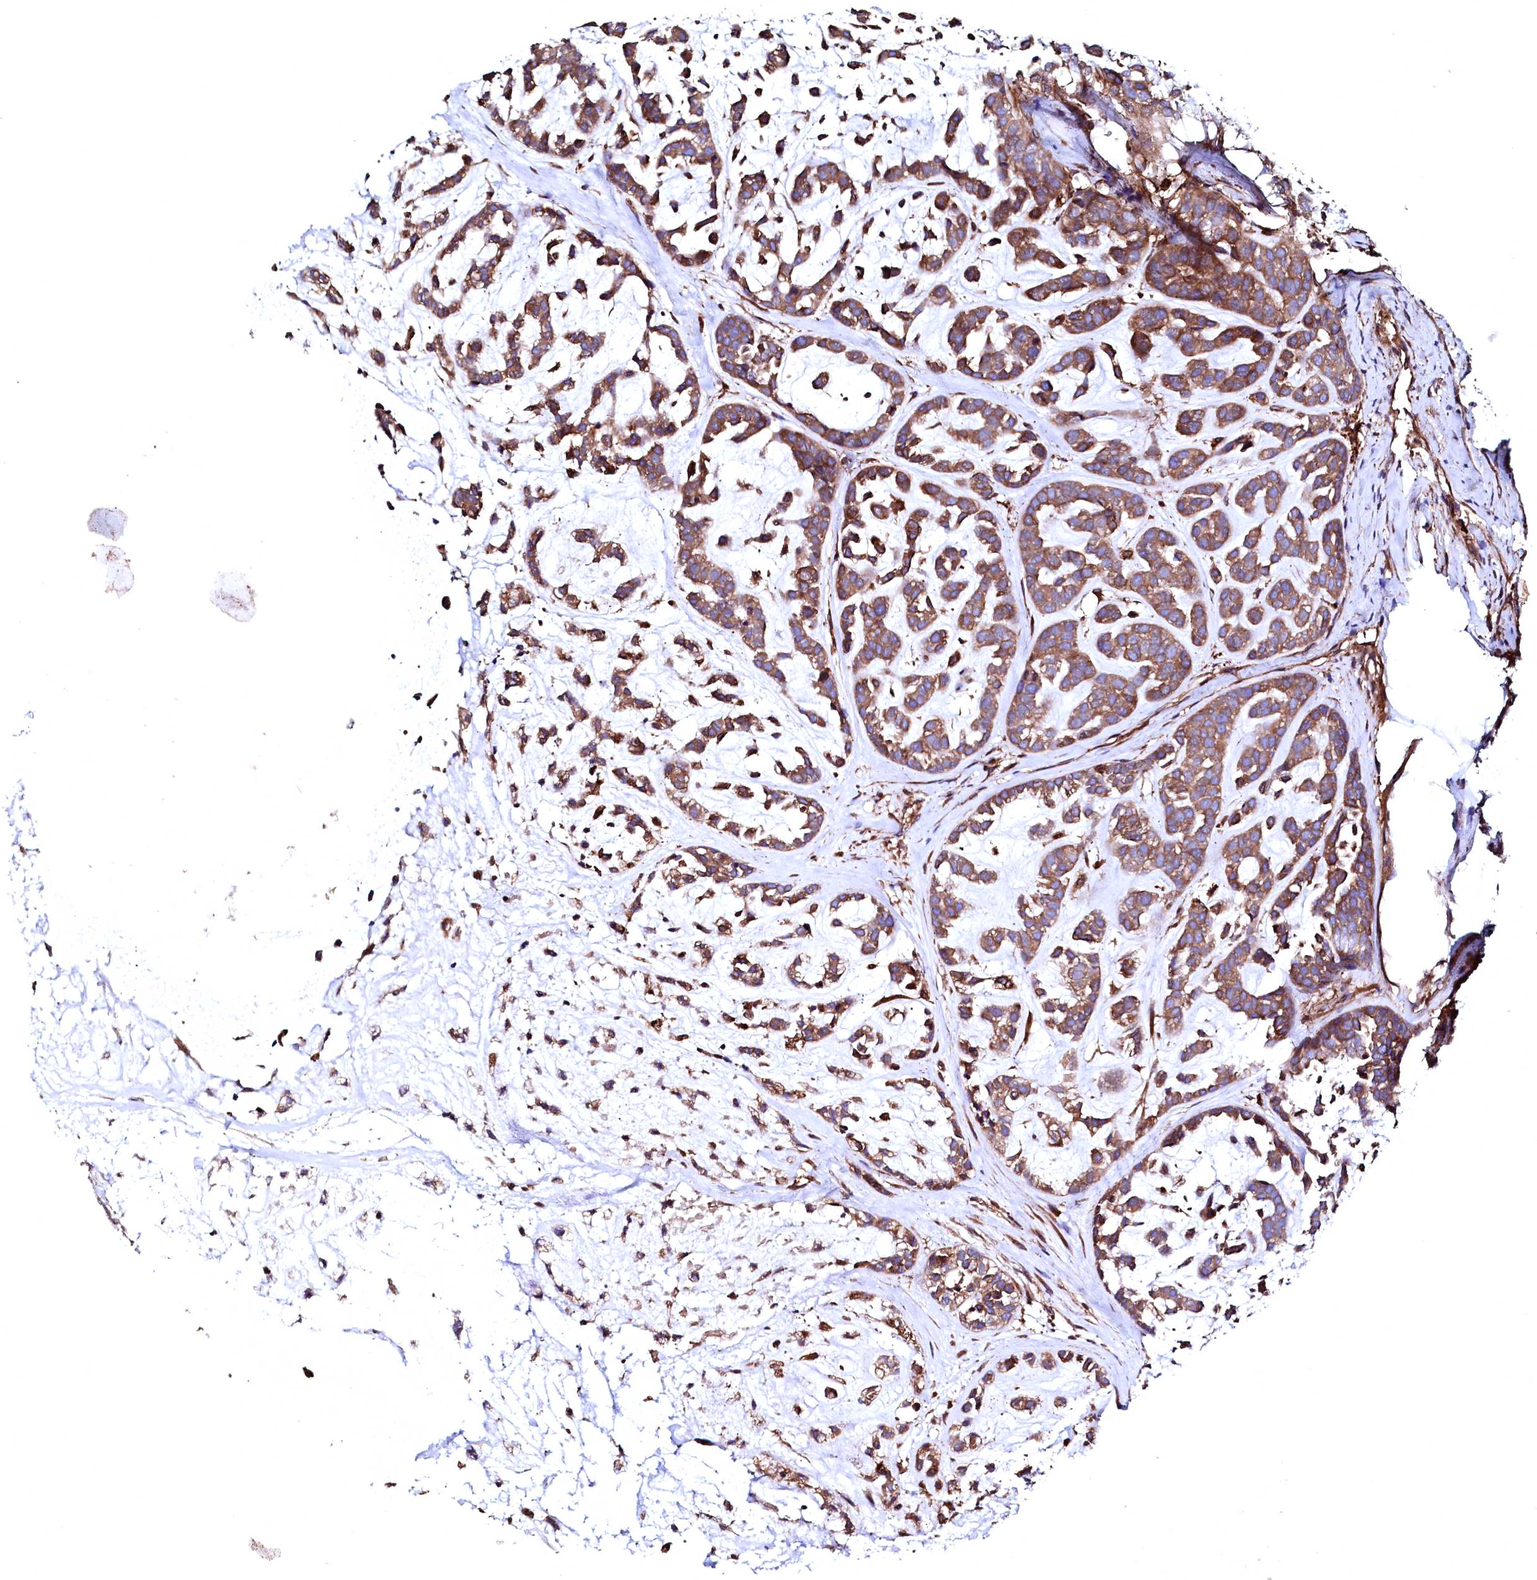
{"staining": {"intensity": "moderate", "quantity": ">75%", "location": "cytoplasmic/membranous"}, "tissue": "head and neck cancer", "cell_type": "Tumor cells", "image_type": "cancer", "snomed": [{"axis": "morphology", "description": "Adenocarcinoma, NOS"}, {"axis": "morphology", "description": "Adenoma, NOS"}, {"axis": "topography", "description": "Head-Neck"}], "caption": "Head and neck cancer (adenoma) stained for a protein (brown) demonstrates moderate cytoplasmic/membranous positive expression in approximately >75% of tumor cells.", "gene": "STAMBPL1", "patient": {"sex": "female", "age": 55}}